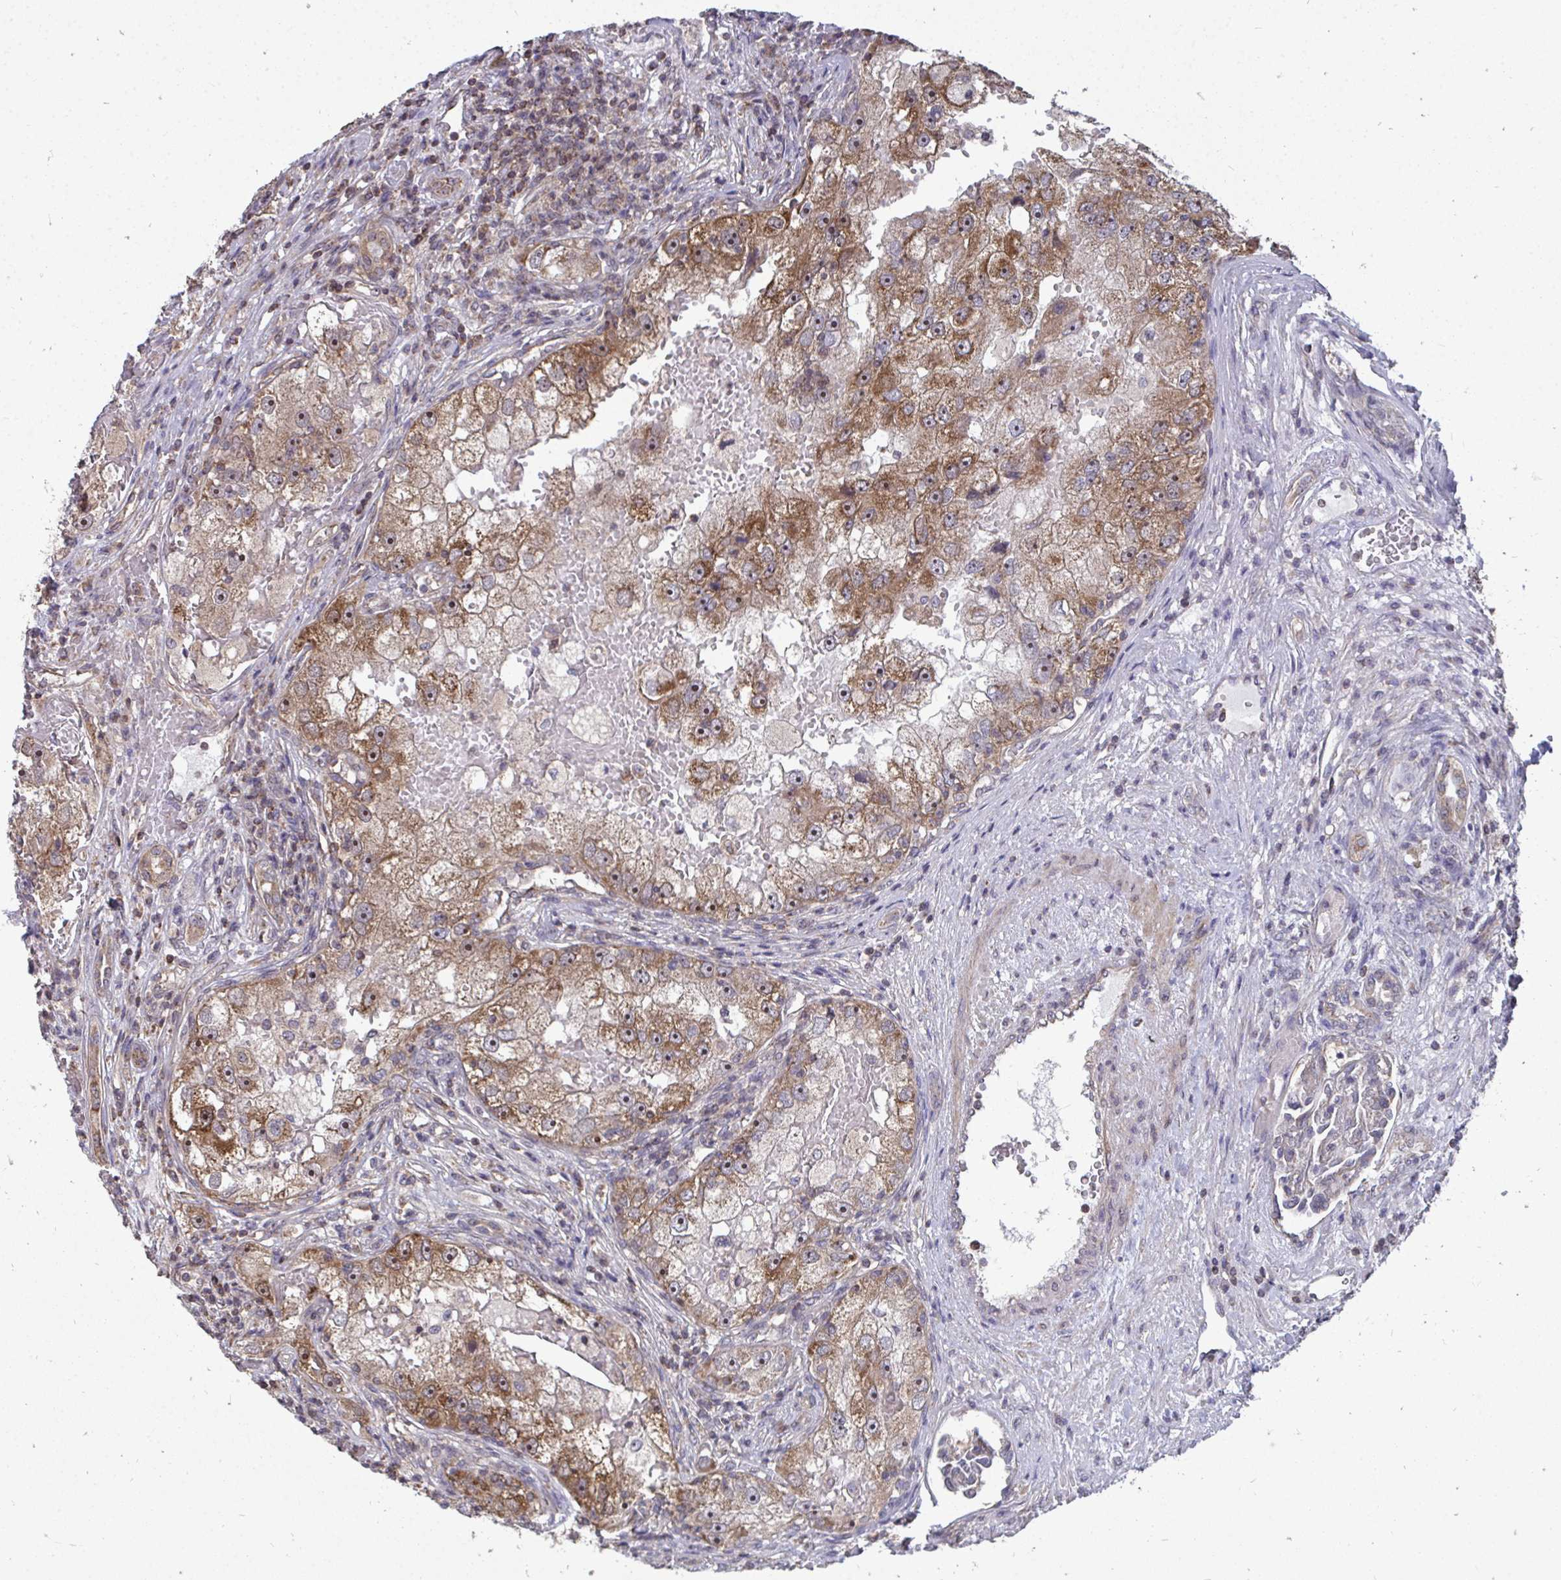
{"staining": {"intensity": "moderate", "quantity": ">75%", "location": "cytoplasmic/membranous,nuclear"}, "tissue": "renal cancer", "cell_type": "Tumor cells", "image_type": "cancer", "snomed": [{"axis": "morphology", "description": "Adenocarcinoma, NOS"}, {"axis": "topography", "description": "Kidney"}], "caption": "Tumor cells show medium levels of moderate cytoplasmic/membranous and nuclear staining in approximately >75% of cells in renal adenocarcinoma.", "gene": "DNAJA2", "patient": {"sex": "male", "age": 63}}